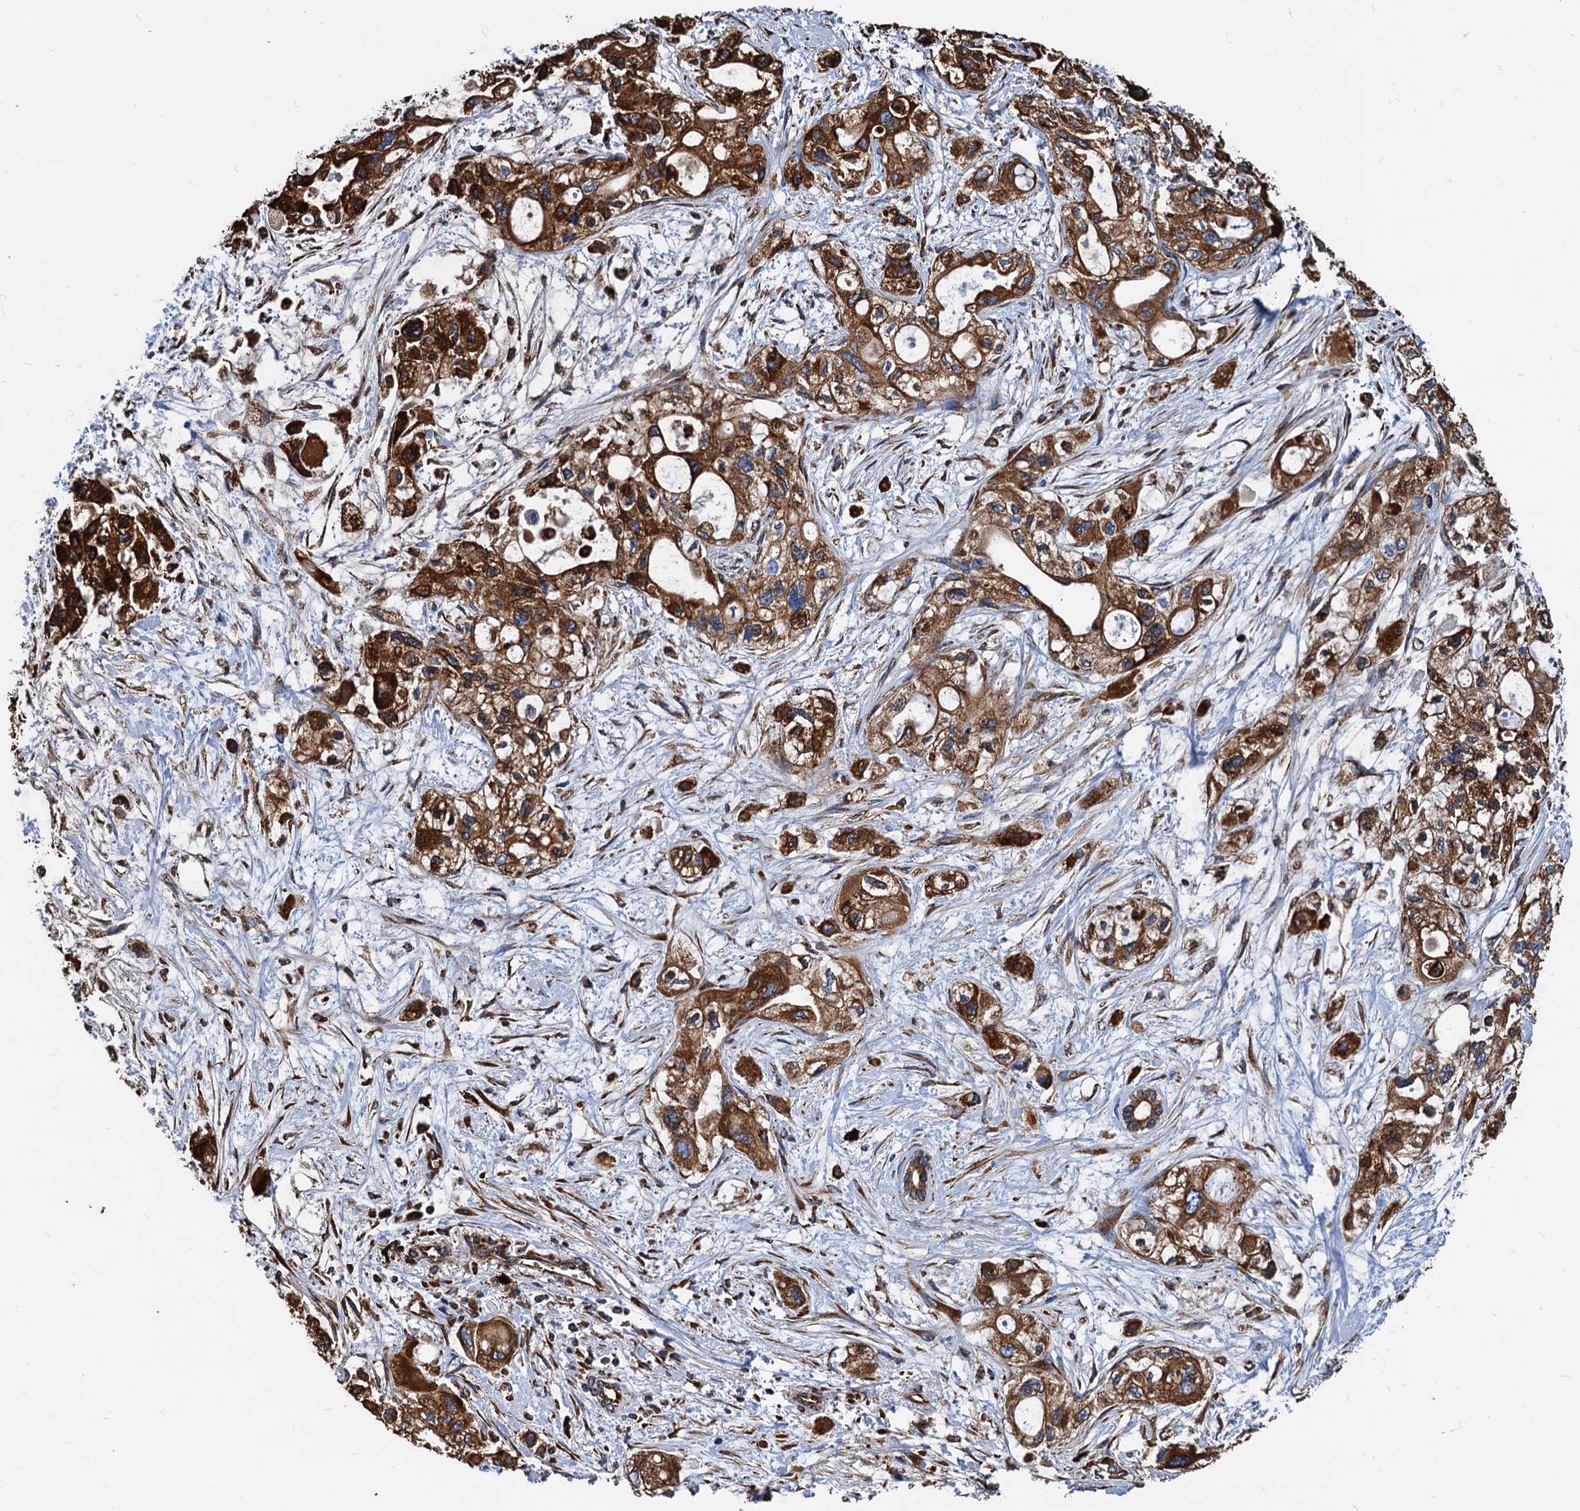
{"staining": {"intensity": "strong", "quantity": ">75%", "location": "cytoplasmic/membranous"}, "tissue": "pancreatic cancer", "cell_type": "Tumor cells", "image_type": "cancer", "snomed": [{"axis": "morphology", "description": "Adenocarcinoma, NOS"}, {"axis": "topography", "description": "Pancreas"}], "caption": "A histopathology image showing strong cytoplasmic/membranous expression in about >75% of tumor cells in pancreatic adenocarcinoma, as visualized by brown immunohistochemical staining.", "gene": "HSPA5", "patient": {"sex": "male", "age": 75}}